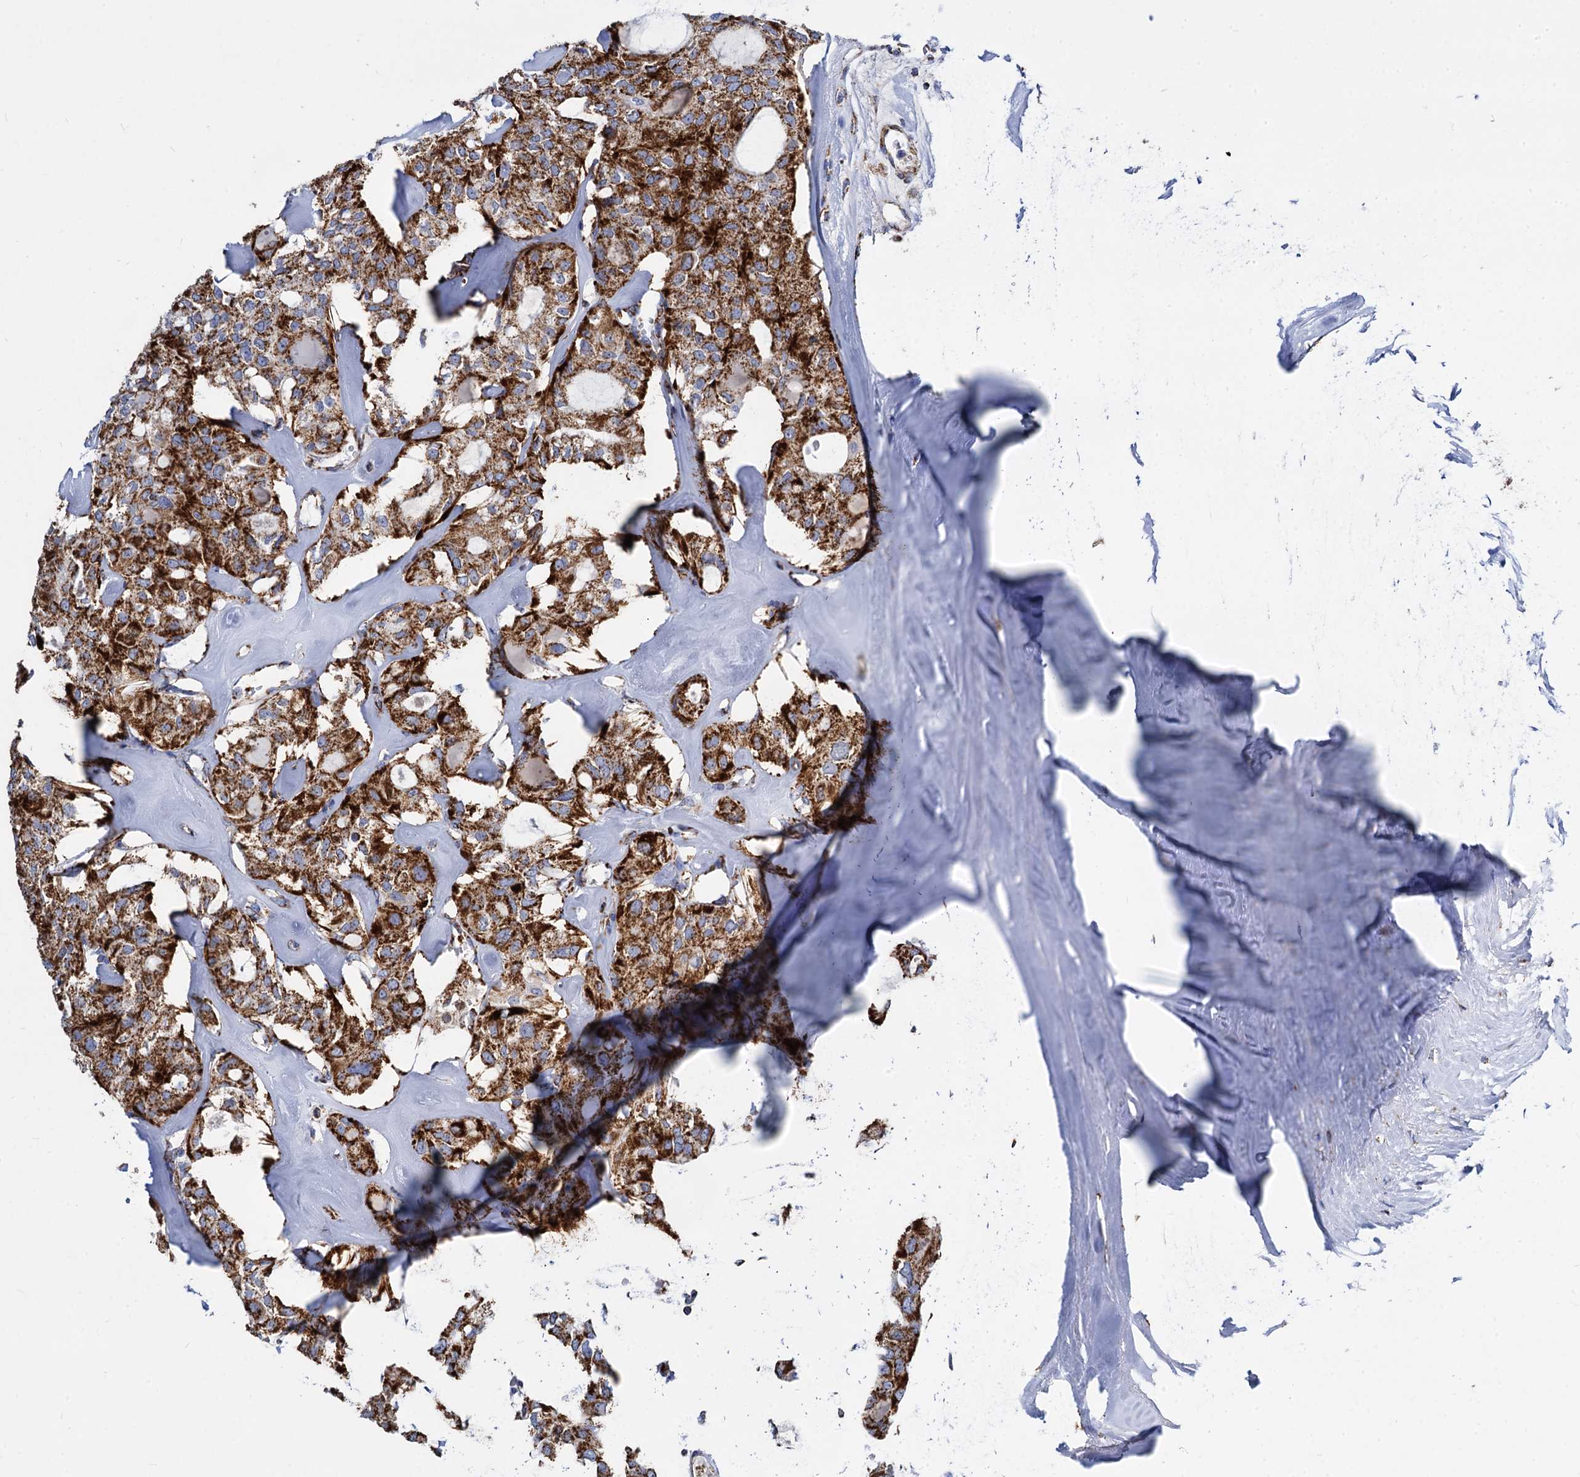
{"staining": {"intensity": "strong", "quantity": ">75%", "location": "cytoplasmic/membranous"}, "tissue": "thyroid cancer", "cell_type": "Tumor cells", "image_type": "cancer", "snomed": [{"axis": "morphology", "description": "Follicular adenoma carcinoma, NOS"}, {"axis": "topography", "description": "Thyroid gland"}], "caption": "IHC of thyroid cancer shows high levels of strong cytoplasmic/membranous positivity in approximately >75% of tumor cells.", "gene": "TIMM10", "patient": {"sex": "male", "age": 75}}